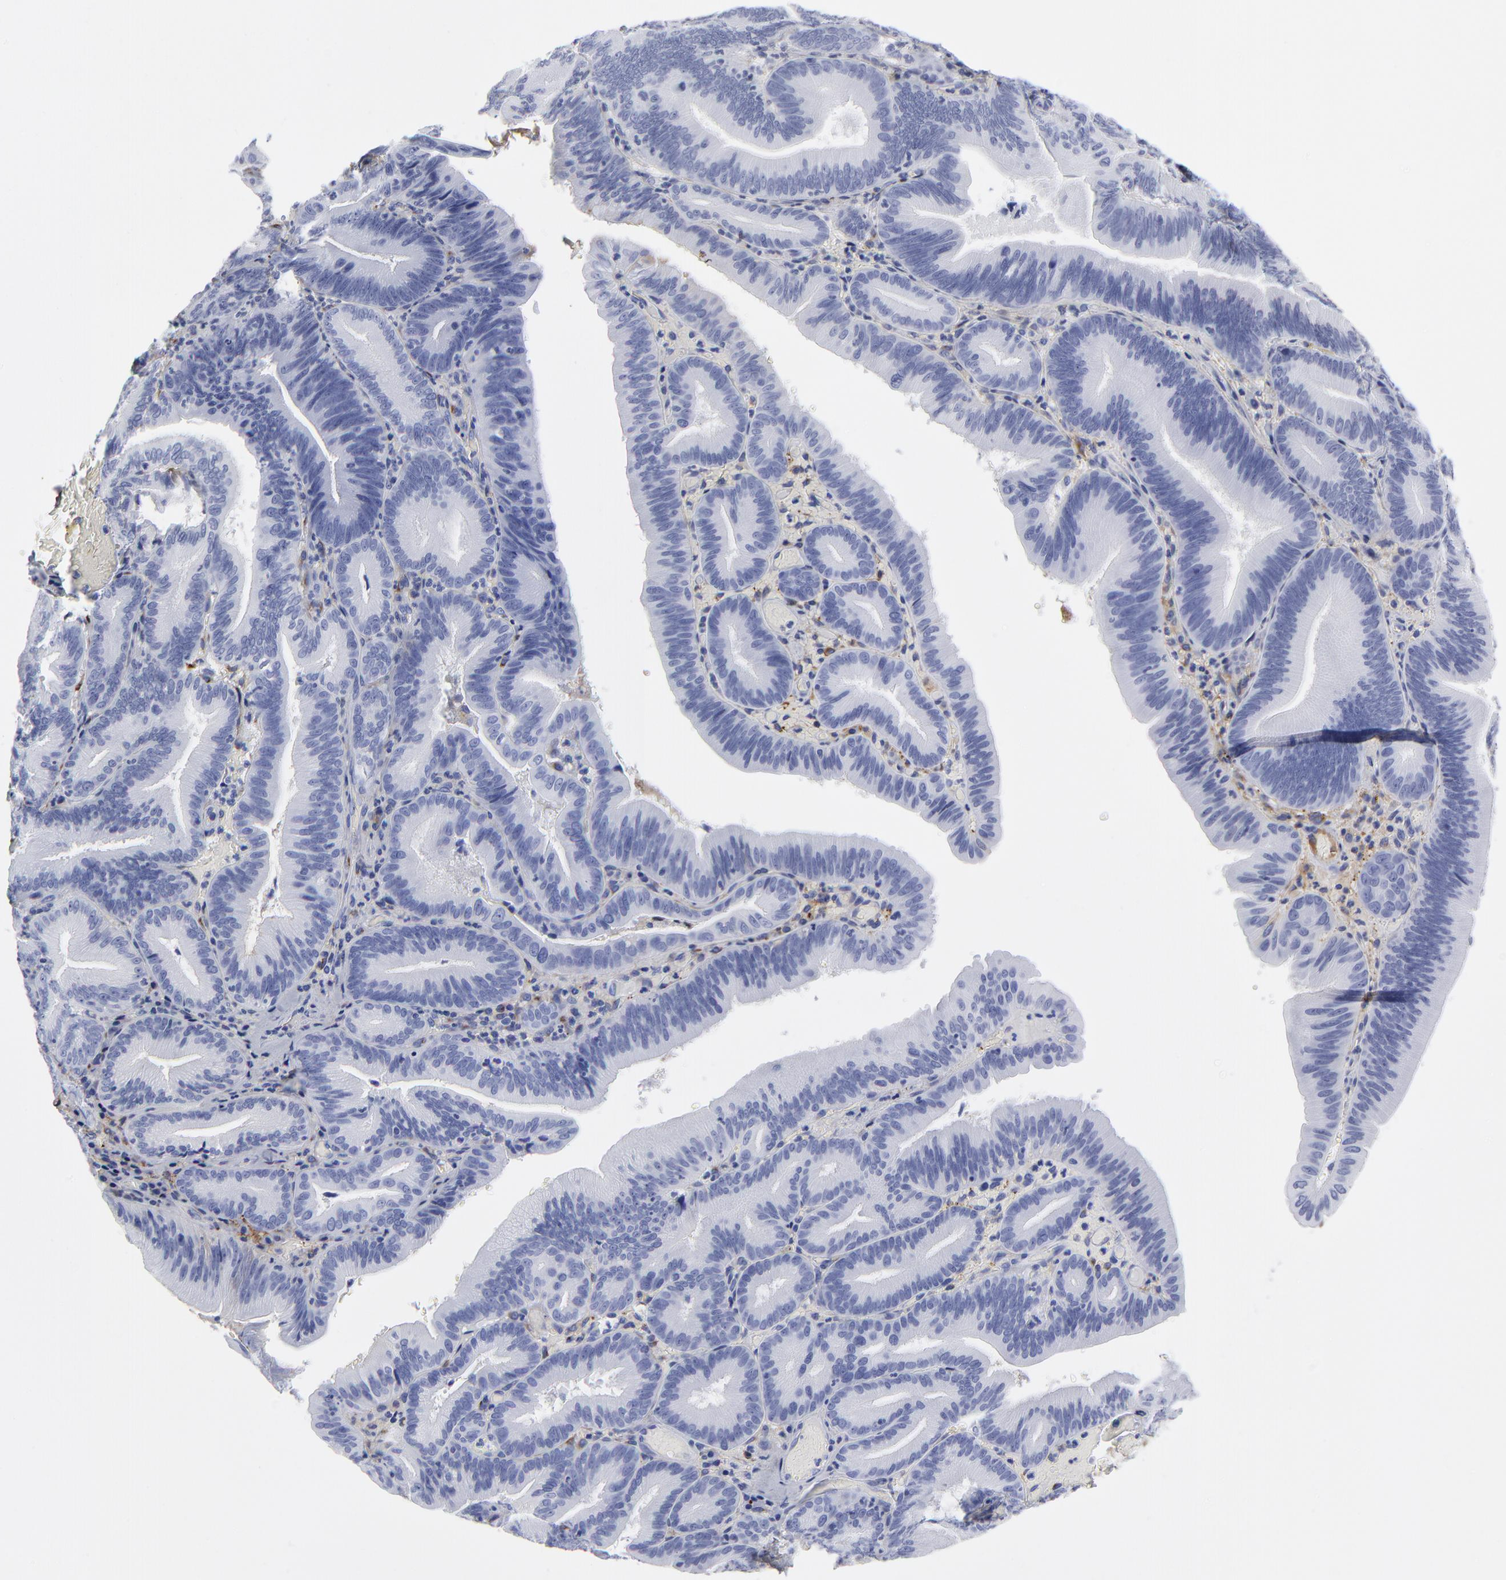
{"staining": {"intensity": "negative", "quantity": "none", "location": "none"}, "tissue": "pancreatic cancer", "cell_type": "Tumor cells", "image_type": "cancer", "snomed": [{"axis": "morphology", "description": "Adenocarcinoma, NOS"}, {"axis": "topography", "description": "Pancreas"}], "caption": "High power microscopy photomicrograph of an immunohistochemistry (IHC) micrograph of pancreatic adenocarcinoma, revealing no significant expression in tumor cells. Nuclei are stained in blue.", "gene": "DCN", "patient": {"sex": "male", "age": 82}}